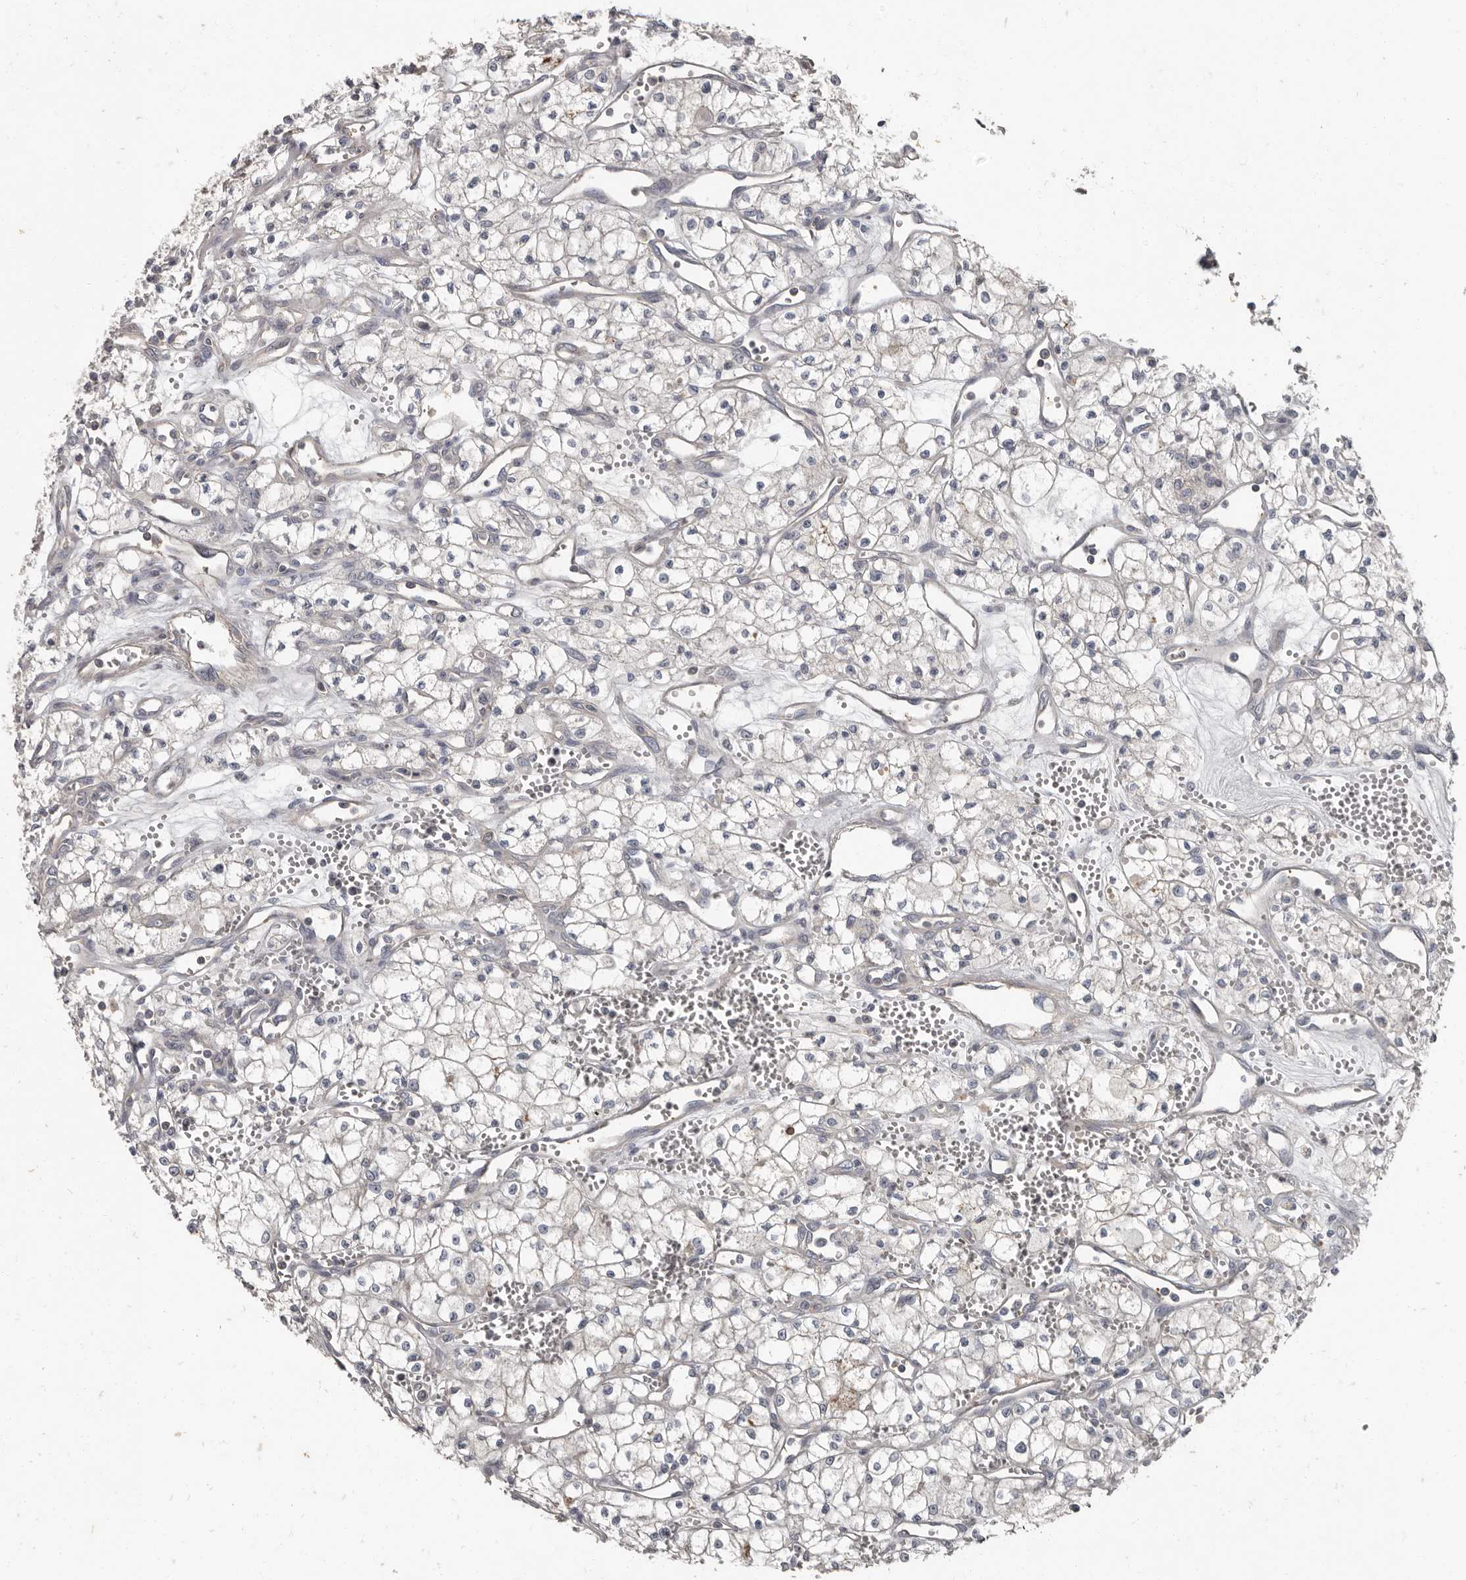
{"staining": {"intensity": "negative", "quantity": "none", "location": "none"}, "tissue": "renal cancer", "cell_type": "Tumor cells", "image_type": "cancer", "snomed": [{"axis": "morphology", "description": "Adenocarcinoma, NOS"}, {"axis": "topography", "description": "Kidney"}], "caption": "The immunohistochemistry image has no significant expression in tumor cells of adenocarcinoma (renal) tissue.", "gene": "CA6", "patient": {"sex": "male", "age": 59}}